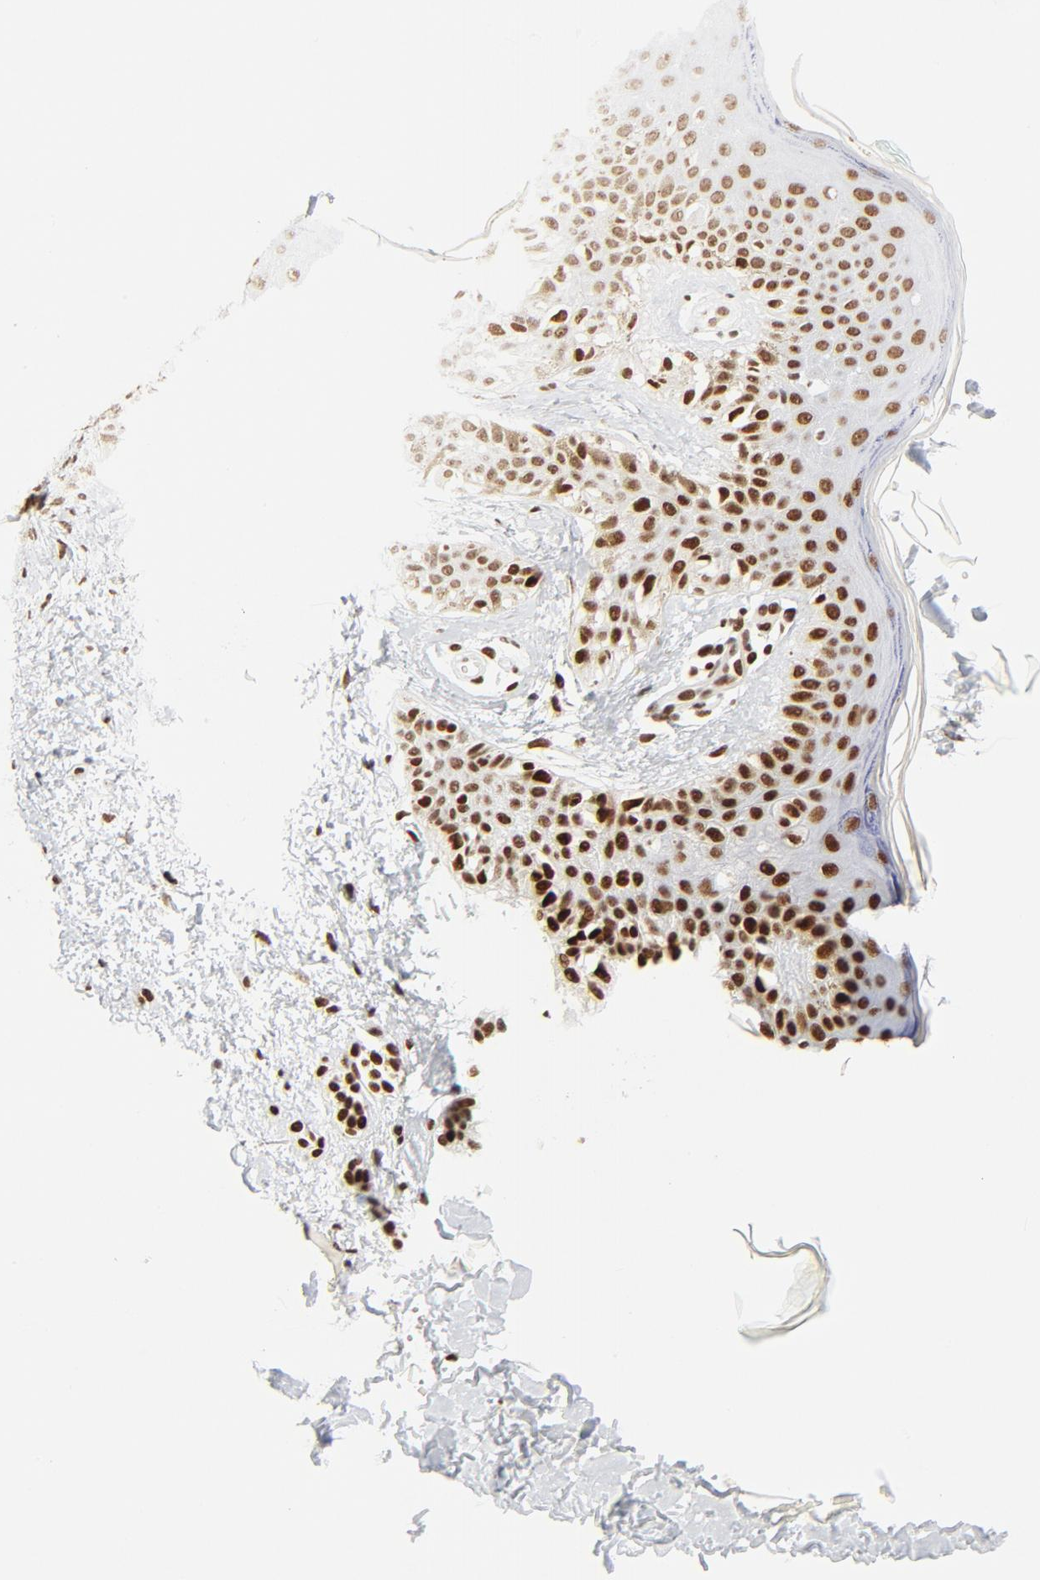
{"staining": {"intensity": "strong", "quantity": ">75%", "location": "nuclear"}, "tissue": "melanoma", "cell_type": "Tumor cells", "image_type": "cancer", "snomed": [{"axis": "morphology", "description": "Normal tissue, NOS"}, {"axis": "morphology", "description": "Malignant melanoma, NOS"}, {"axis": "topography", "description": "Skin"}], "caption": "Immunohistochemistry (IHC) histopathology image of neoplastic tissue: malignant melanoma stained using immunohistochemistry shows high levels of strong protein expression localized specifically in the nuclear of tumor cells, appearing as a nuclear brown color.", "gene": "GTF2H1", "patient": {"sex": "male", "age": 83}}